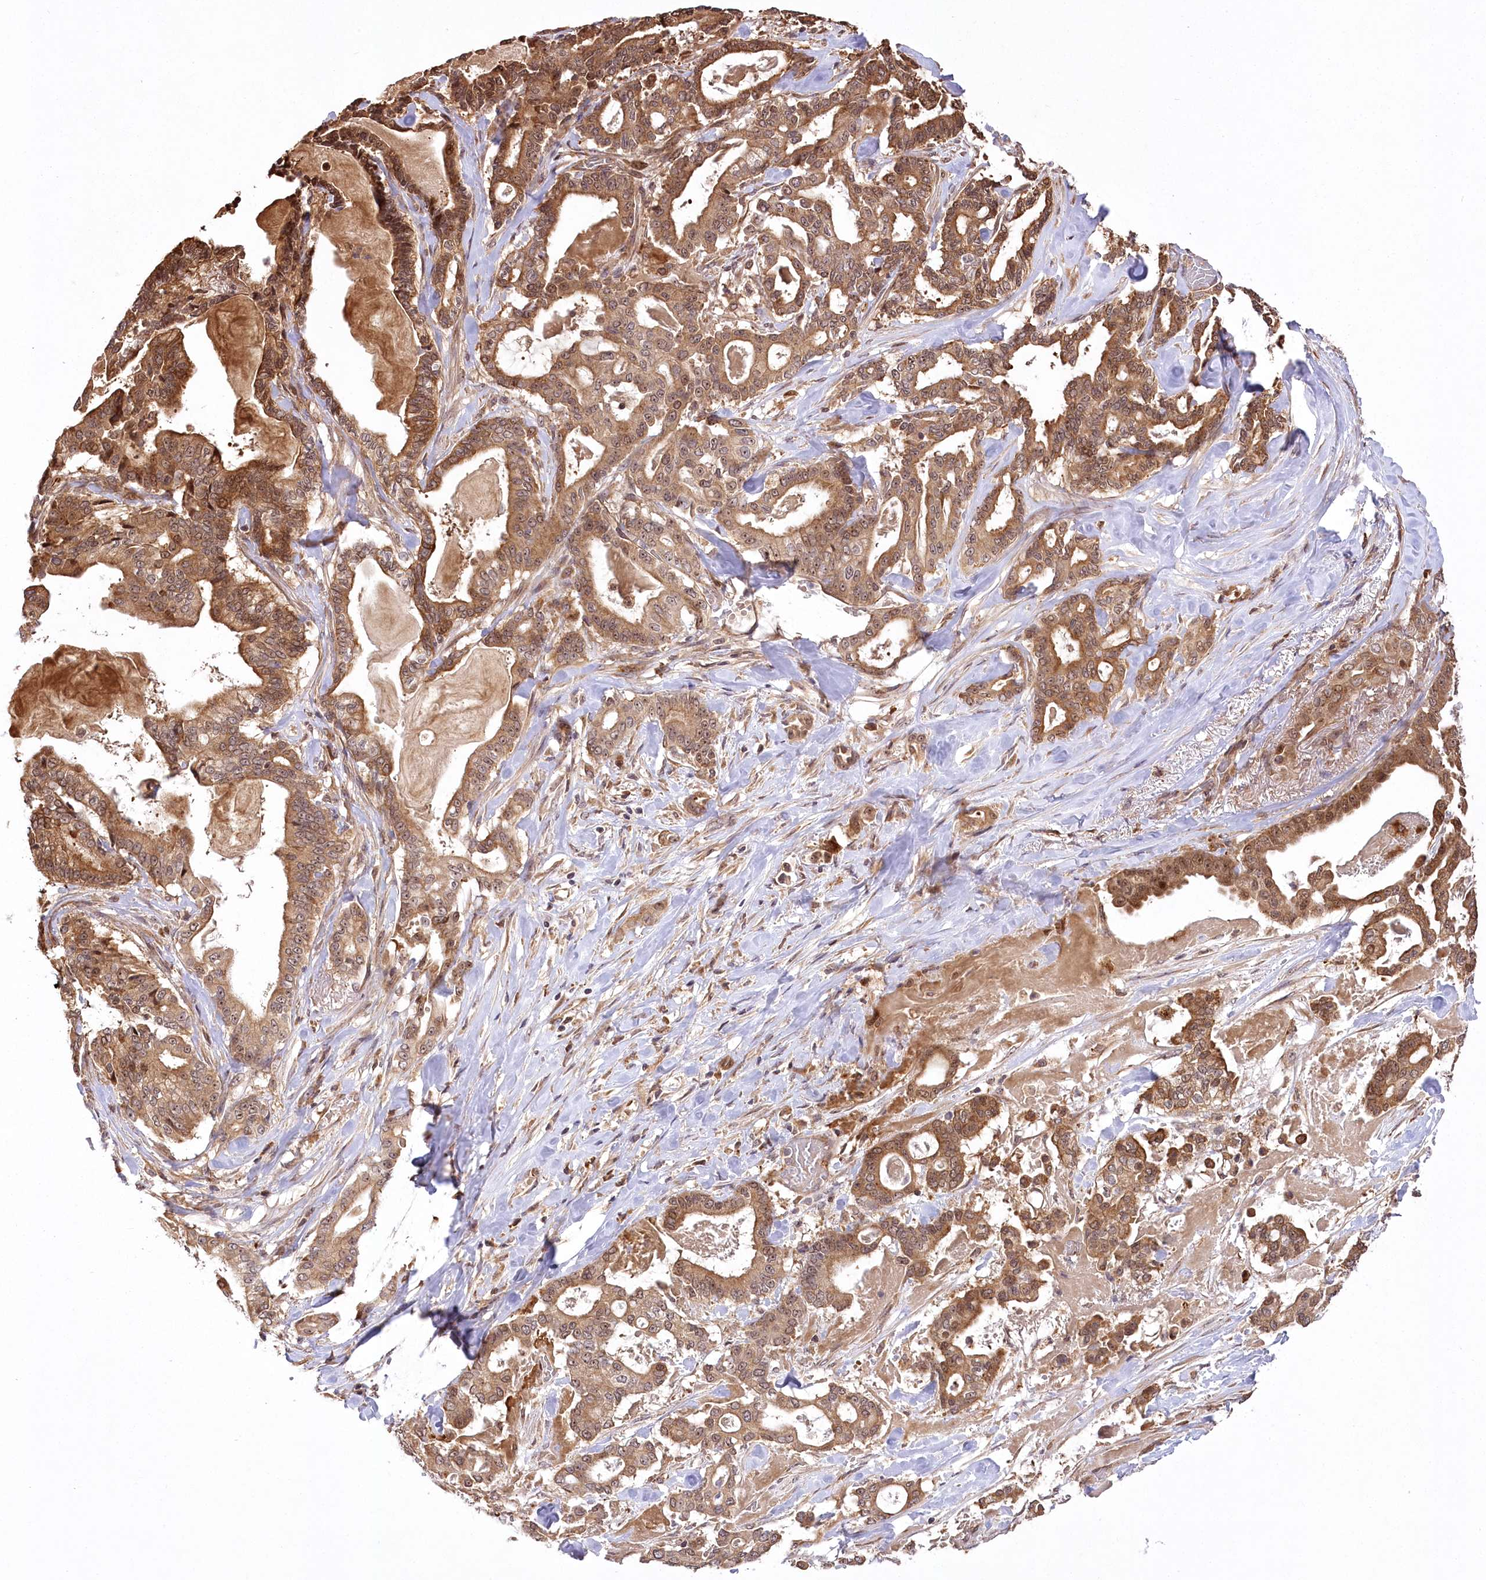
{"staining": {"intensity": "moderate", "quantity": ">75%", "location": "cytoplasmic/membranous,nuclear"}, "tissue": "pancreatic cancer", "cell_type": "Tumor cells", "image_type": "cancer", "snomed": [{"axis": "morphology", "description": "Adenocarcinoma, NOS"}, {"axis": "topography", "description": "Pancreas"}], "caption": "Protein analysis of pancreatic cancer tissue exhibits moderate cytoplasmic/membranous and nuclear expression in about >75% of tumor cells.", "gene": "SERGEF", "patient": {"sex": "male", "age": 63}}